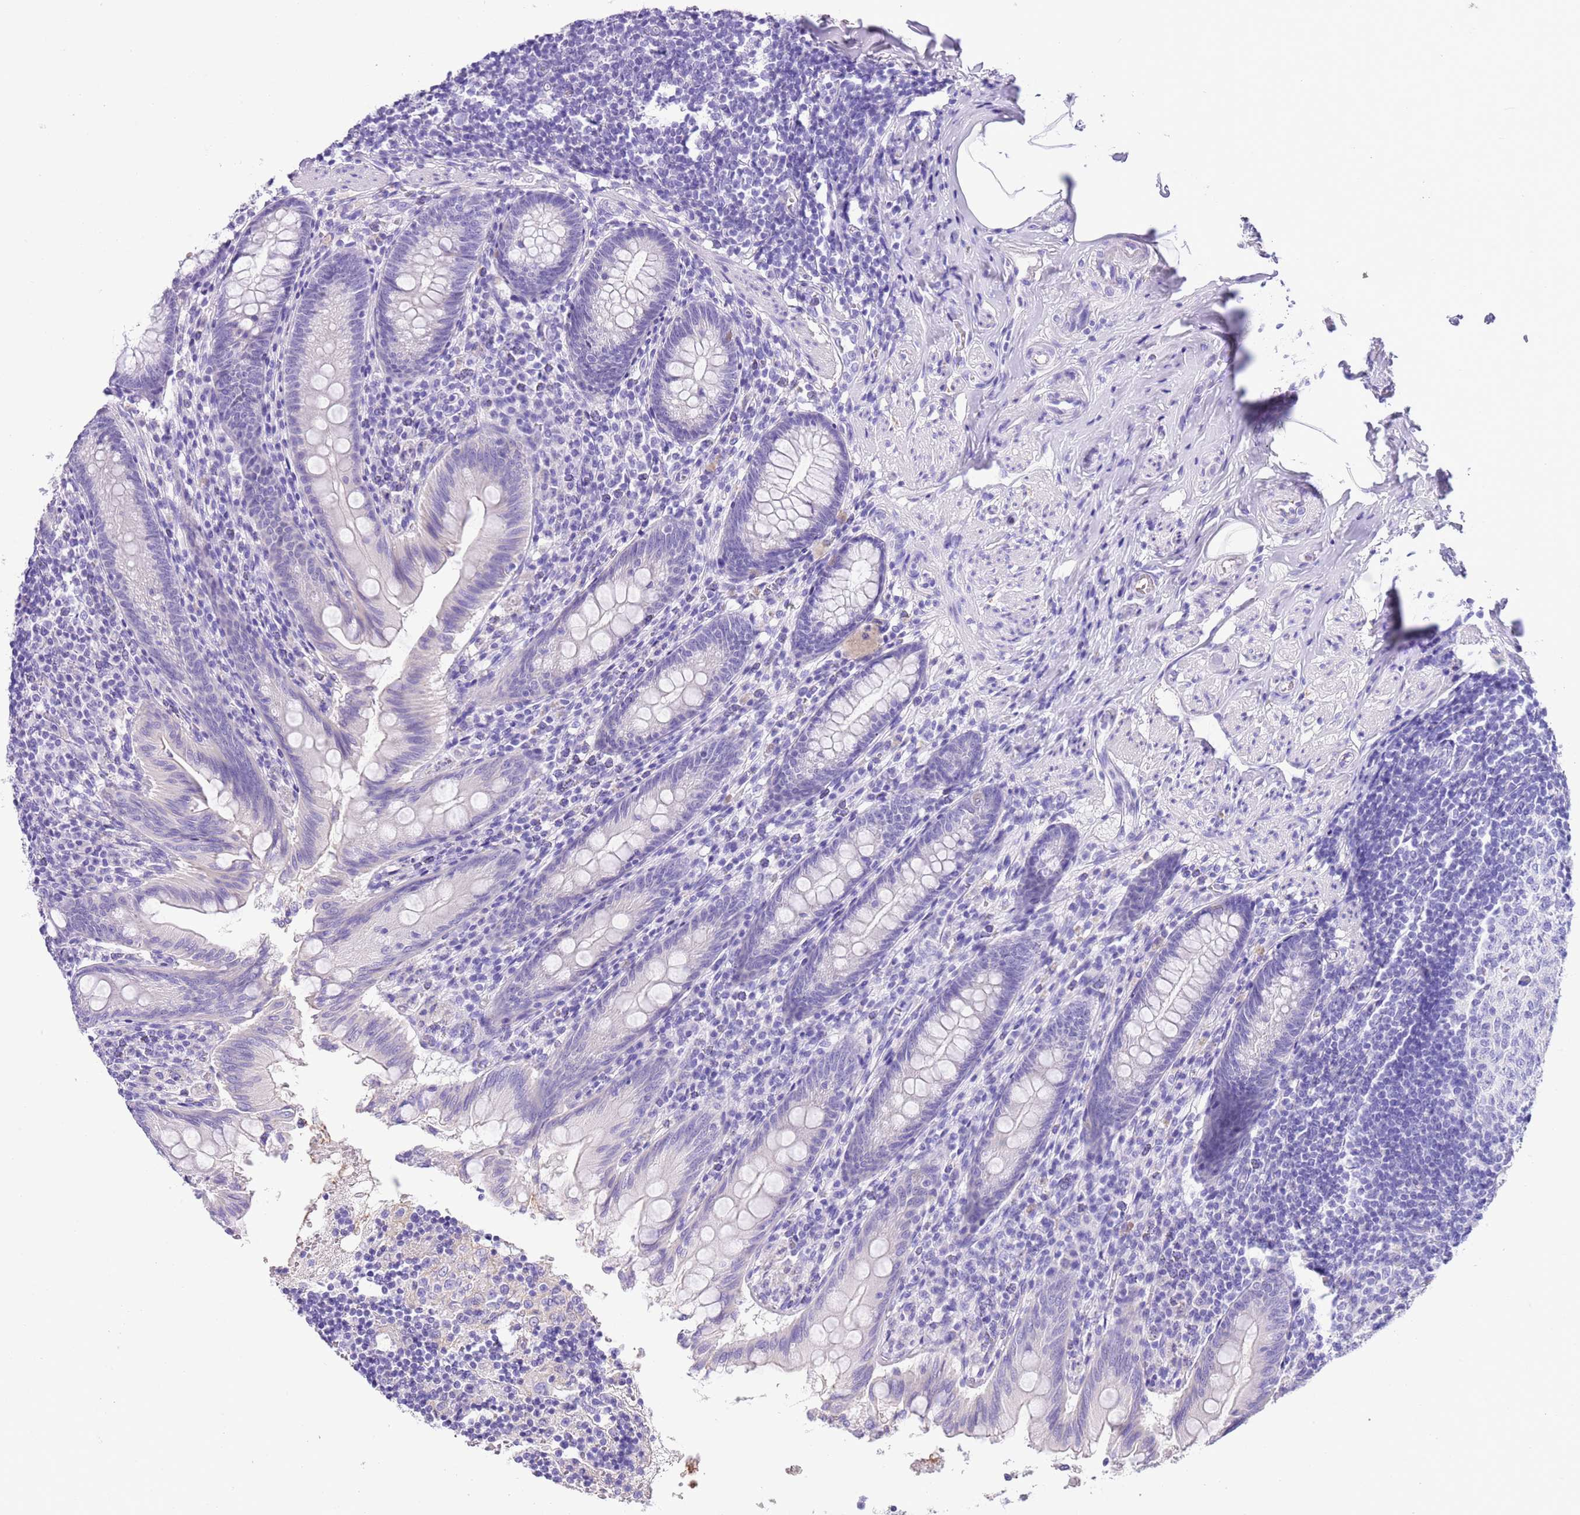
{"staining": {"intensity": "negative", "quantity": "none", "location": "none"}, "tissue": "appendix", "cell_type": "Glandular cells", "image_type": "normal", "snomed": [{"axis": "morphology", "description": "Normal tissue, NOS"}, {"axis": "topography", "description": "Appendix"}], "caption": "DAB (3,3'-diaminobenzidine) immunohistochemical staining of benign human appendix shows no significant staining in glandular cells.", "gene": "TBC1D10B", "patient": {"sex": "male", "age": 55}}